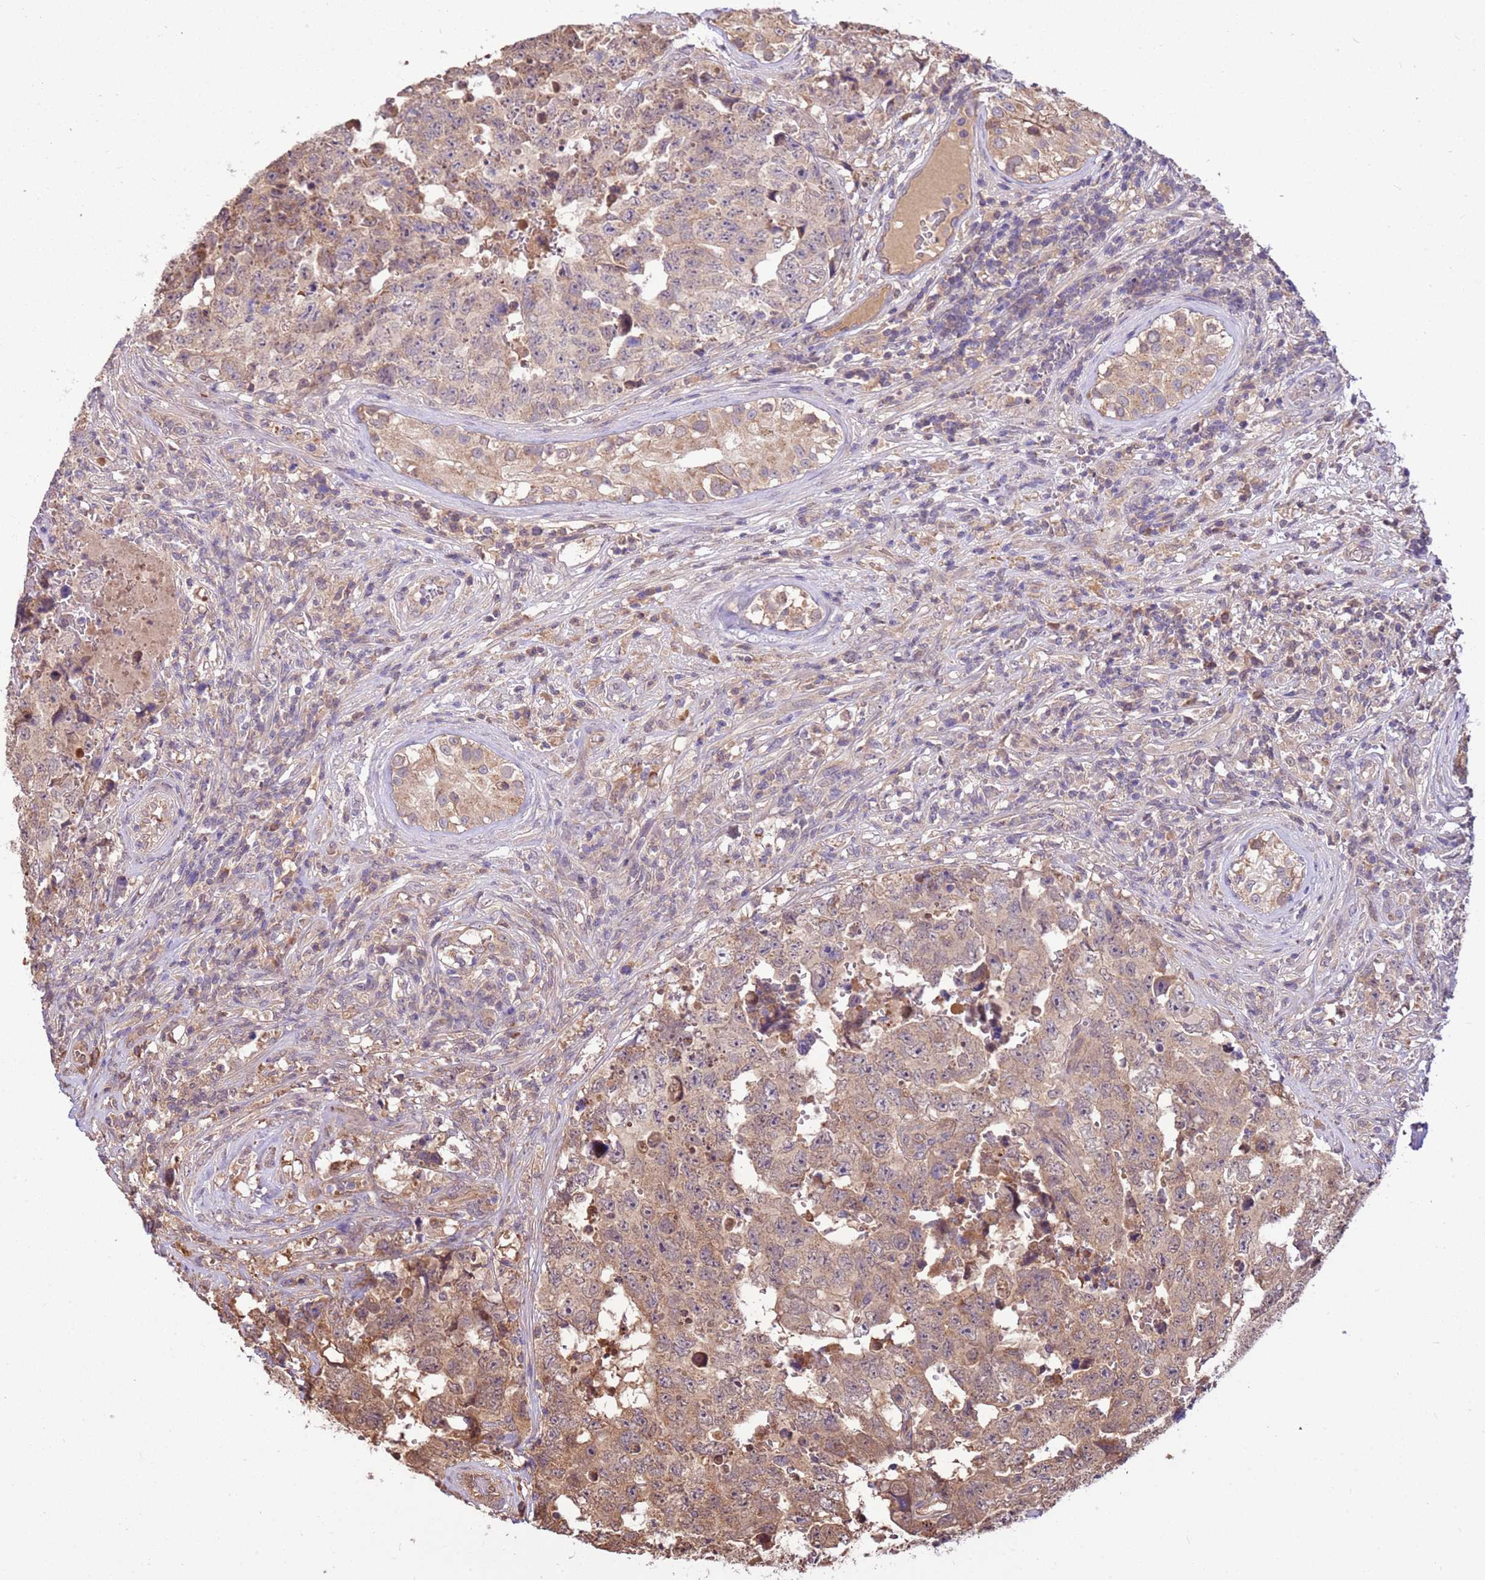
{"staining": {"intensity": "weak", "quantity": "25%-75%", "location": "cytoplasmic/membranous"}, "tissue": "testis cancer", "cell_type": "Tumor cells", "image_type": "cancer", "snomed": [{"axis": "morphology", "description": "Normal tissue, NOS"}, {"axis": "morphology", "description": "Carcinoma, Embryonal, NOS"}, {"axis": "topography", "description": "Testis"}, {"axis": "topography", "description": "Epididymis"}], "caption": "Human testis embryonal carcinoma stained with a brown dye shows weak cytoplasmic/membranous positive positivity in approximately 25%-75% of tumor cells.", "gene": "BBS5", "patient": {"sex": "male", "age": 25}}